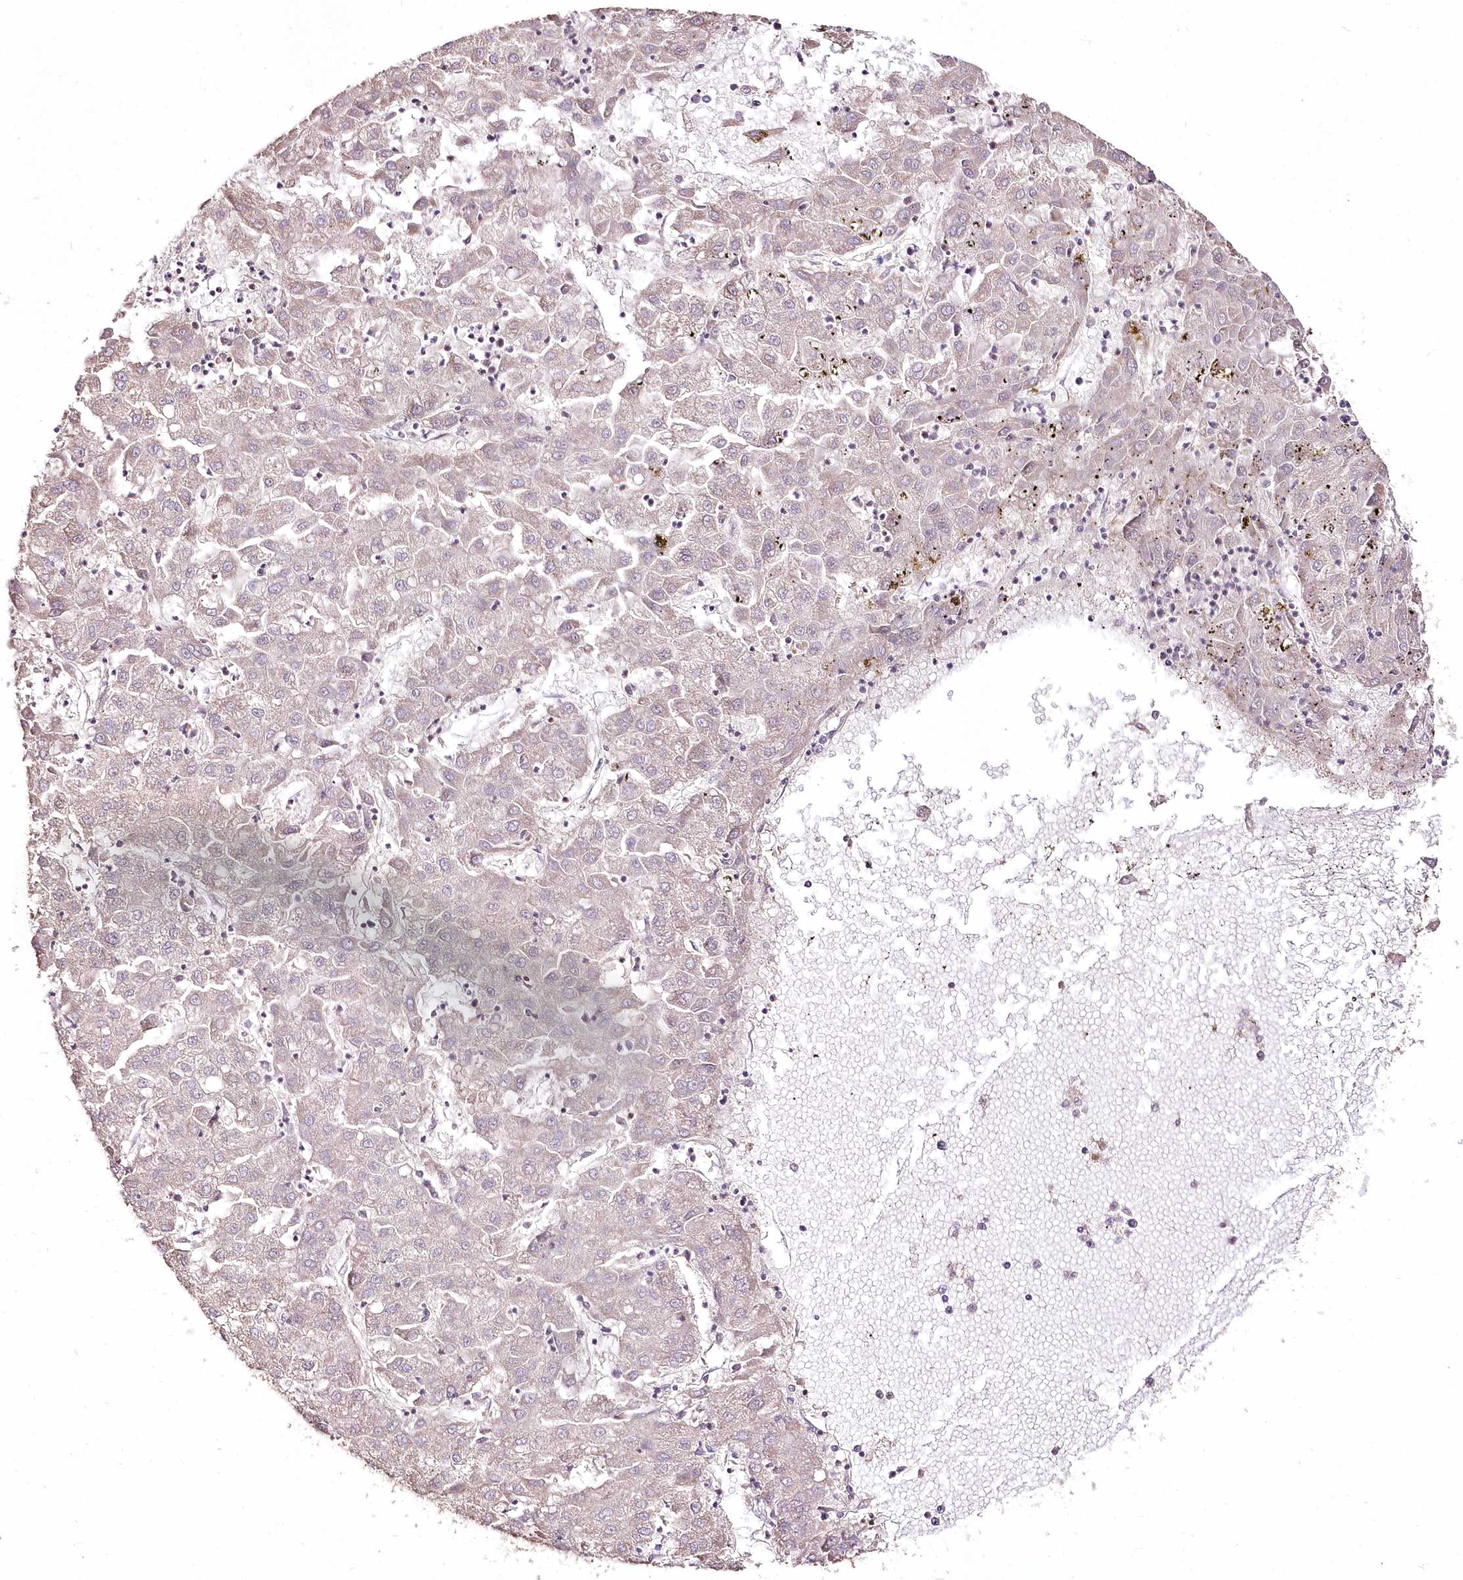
{"staining": {"intensity": "negative", "quantity": "none", "location": "none"}, "tissue": "liver cancer", "cell_type": "Tumor cells", "image_type": "cancer", "snomed": [{"axis": "morphology", "description": "Carcinoma, Hepatocellular, NOS"}, {"axis": "topography", "description": "Liver"}], "caption": "Human liver cancer stained for a protein using immunohistochemistry shows no staining in tumor cells.", "gene": "STK17B", "patient": {"sex": "male", "age": 72}}